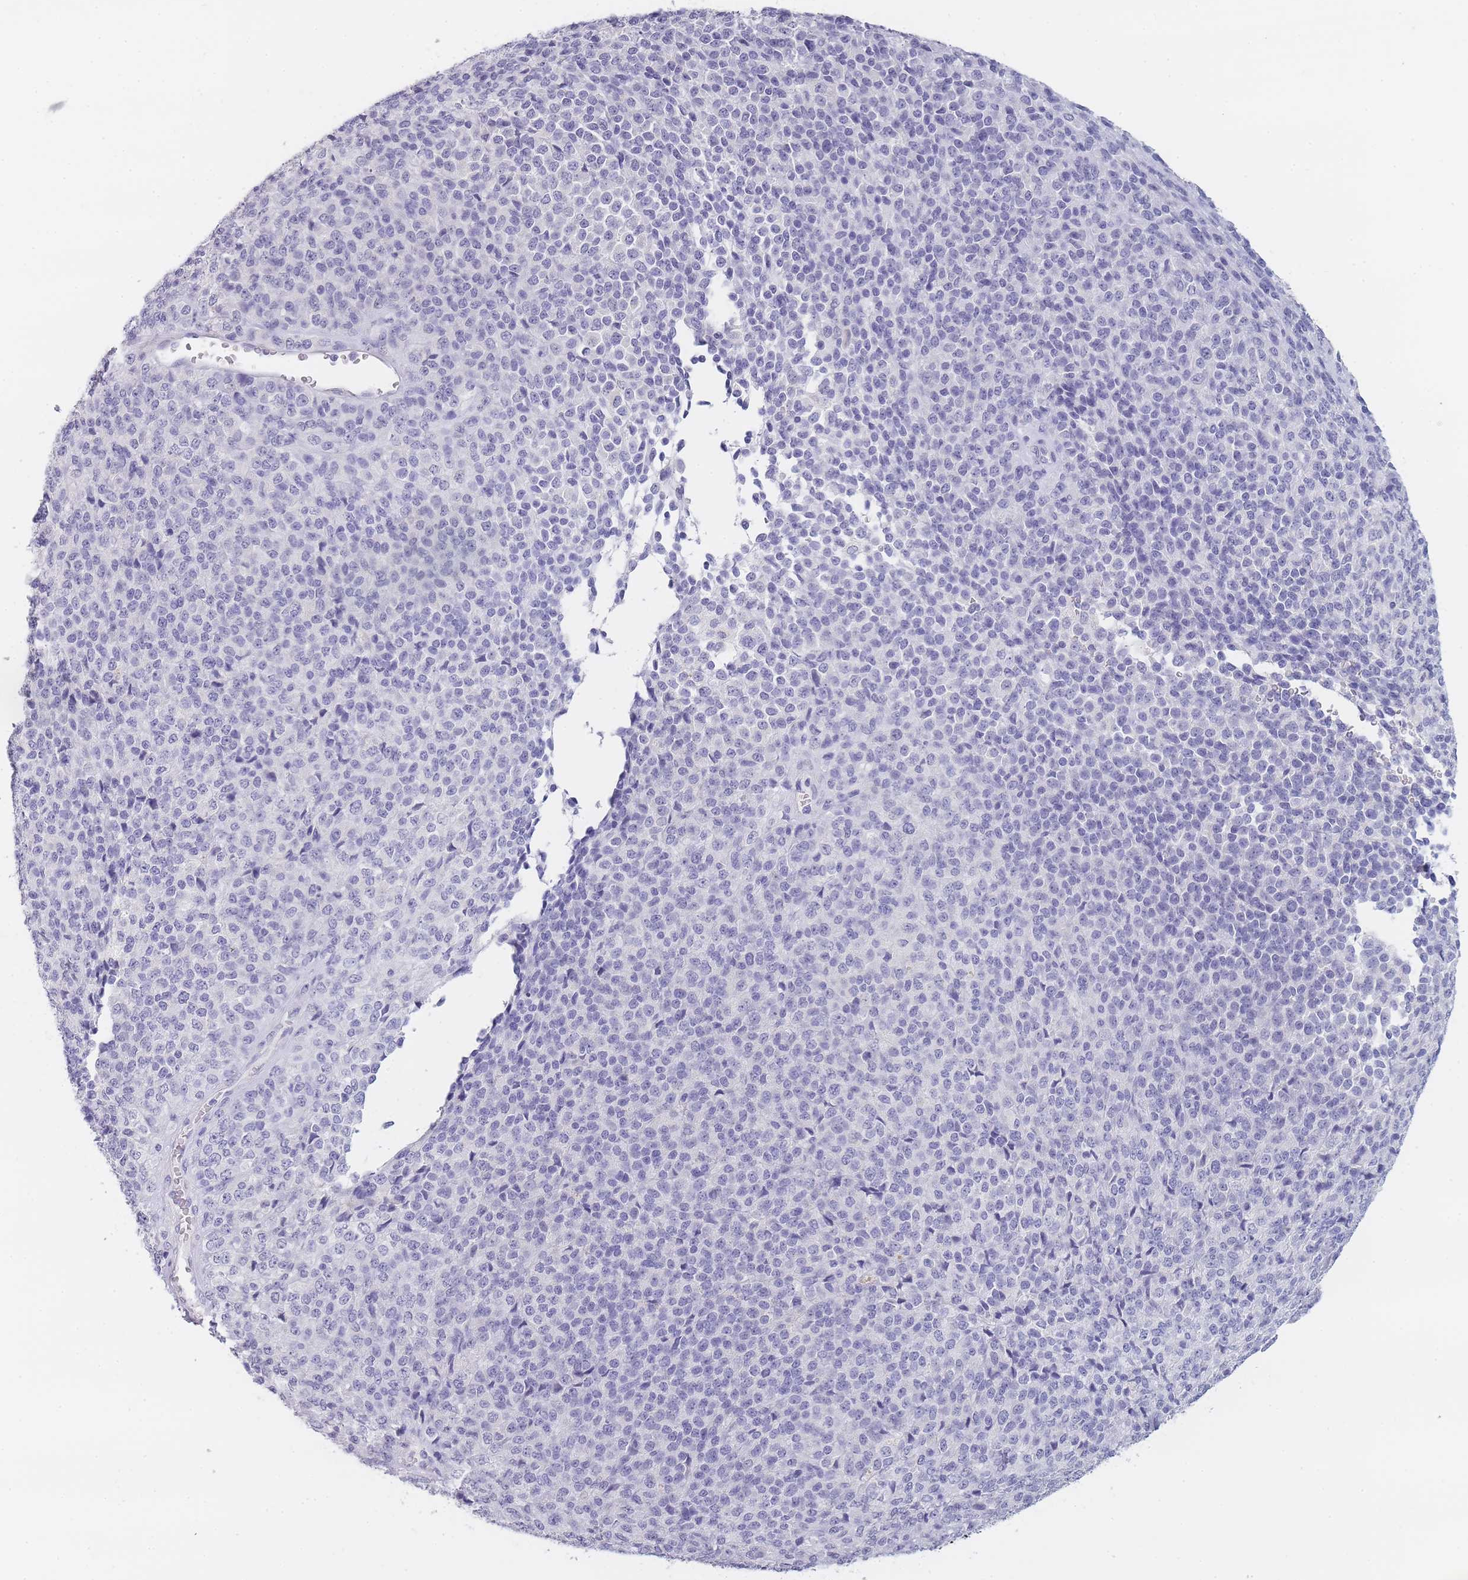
{"staining": {"intensity": "negative", "quantity": "none", "location": "none"}, "tissue": "melanoma", "cell_type": "Tumor cells", "image_type": "cancer", "snomed": [{"axis": "morphology", "description": "Malignant melanoma, Metastatic site"}, {"axis": "topography", "description": "Brain"}], "caption": "There is no significant expression in tumor cells of malignant melanoma (metastatic site).", "gene": "INS", "patient": {"sex": "female", "age": 56}}